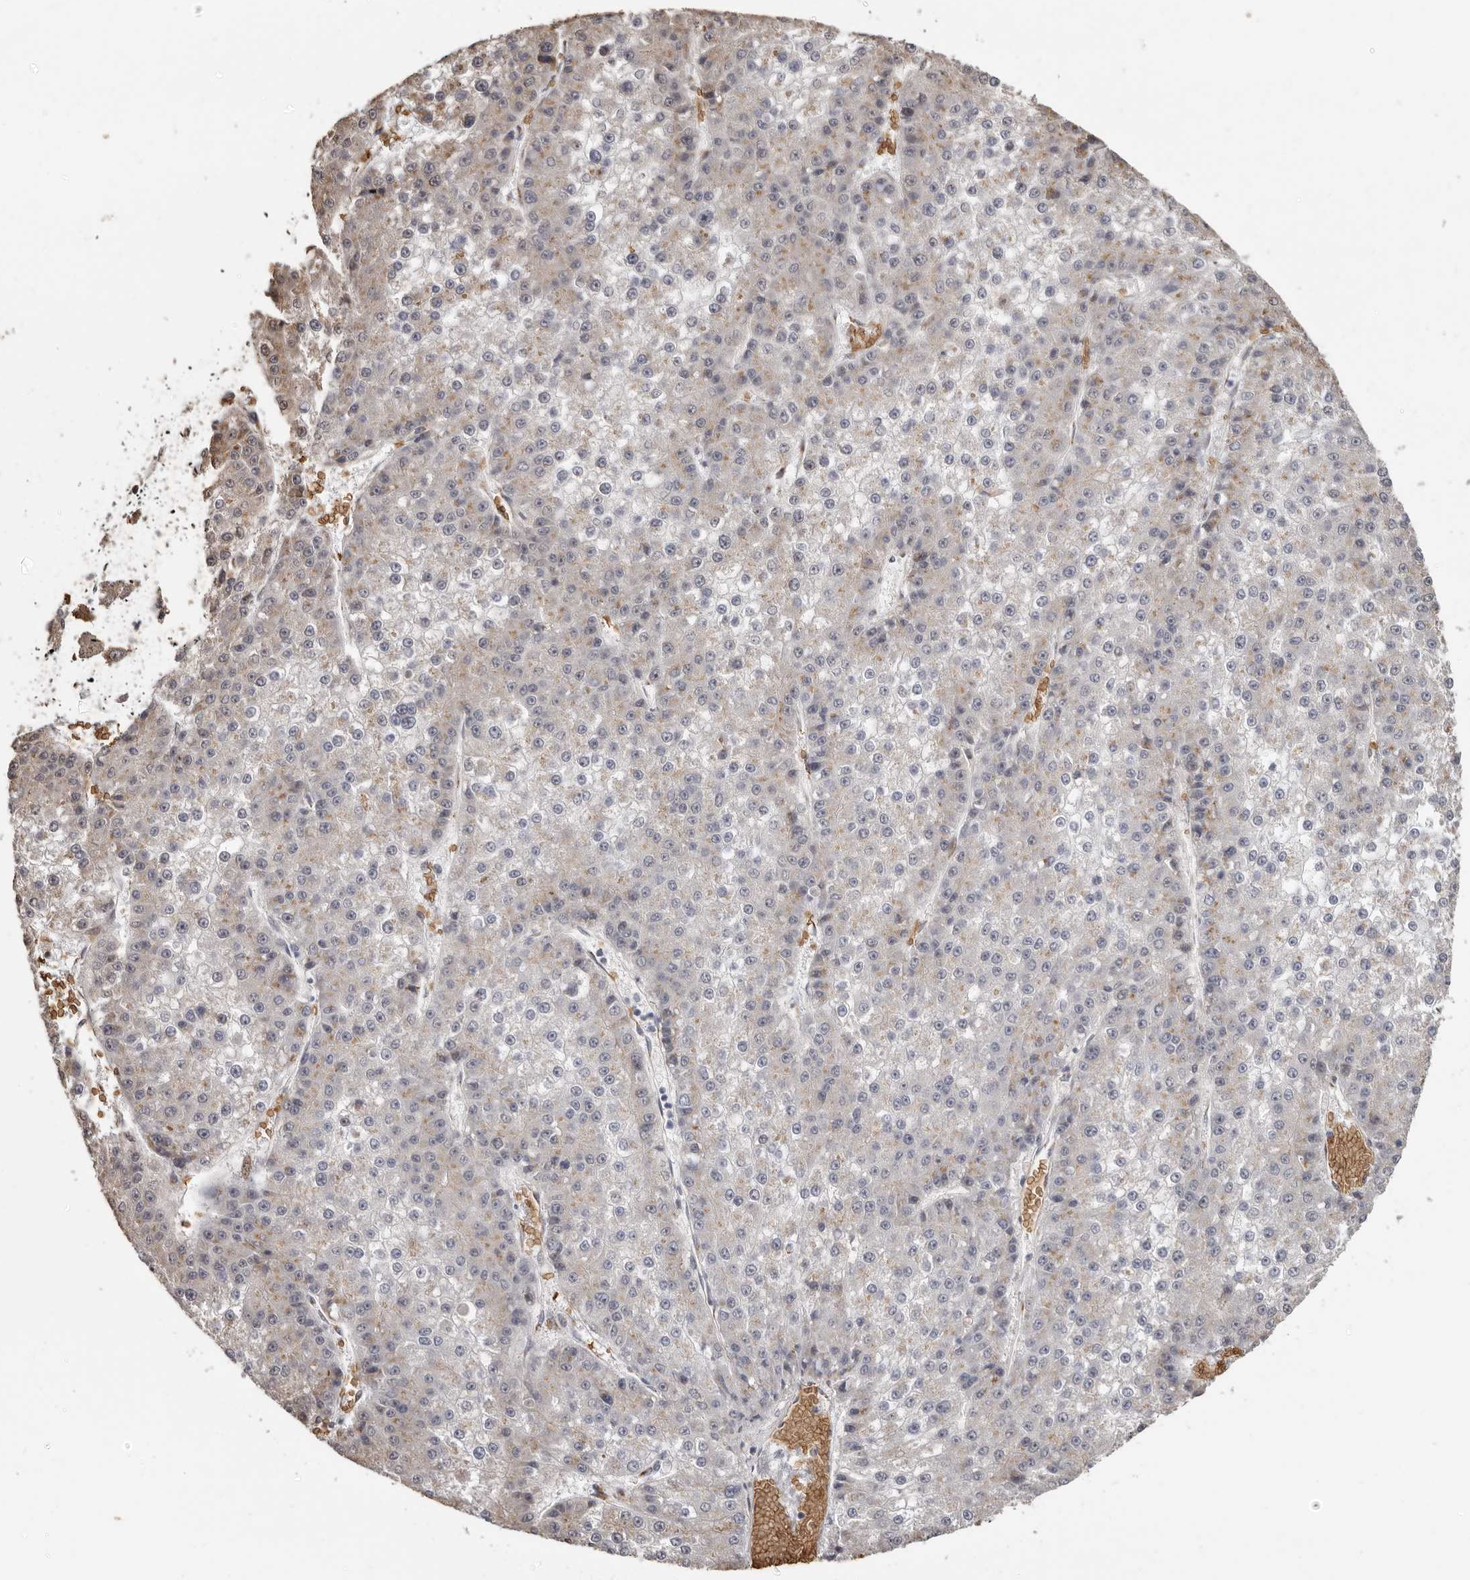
{"staining": {"intensity": "weak", "quantity": "<25%", "location": "cytoplasmic/membranous"}, "tissue": "liver cancer", "cell_type": "Tumor cells", "image_type": "cancer", "snomed": [{"axis": "morphology", "description": "Carcinoma, Hepatocellular, NOS"}, {"axis": "topography", "description": "Liver"}], "caption": "The immunohistochemistry (IHC) histopathology image has no significant expression in tumor cells of liver hepatocellular carcinoma tissue.", "gene": "ENTREP1", "patient": {"sex": "female", "age": 73}}